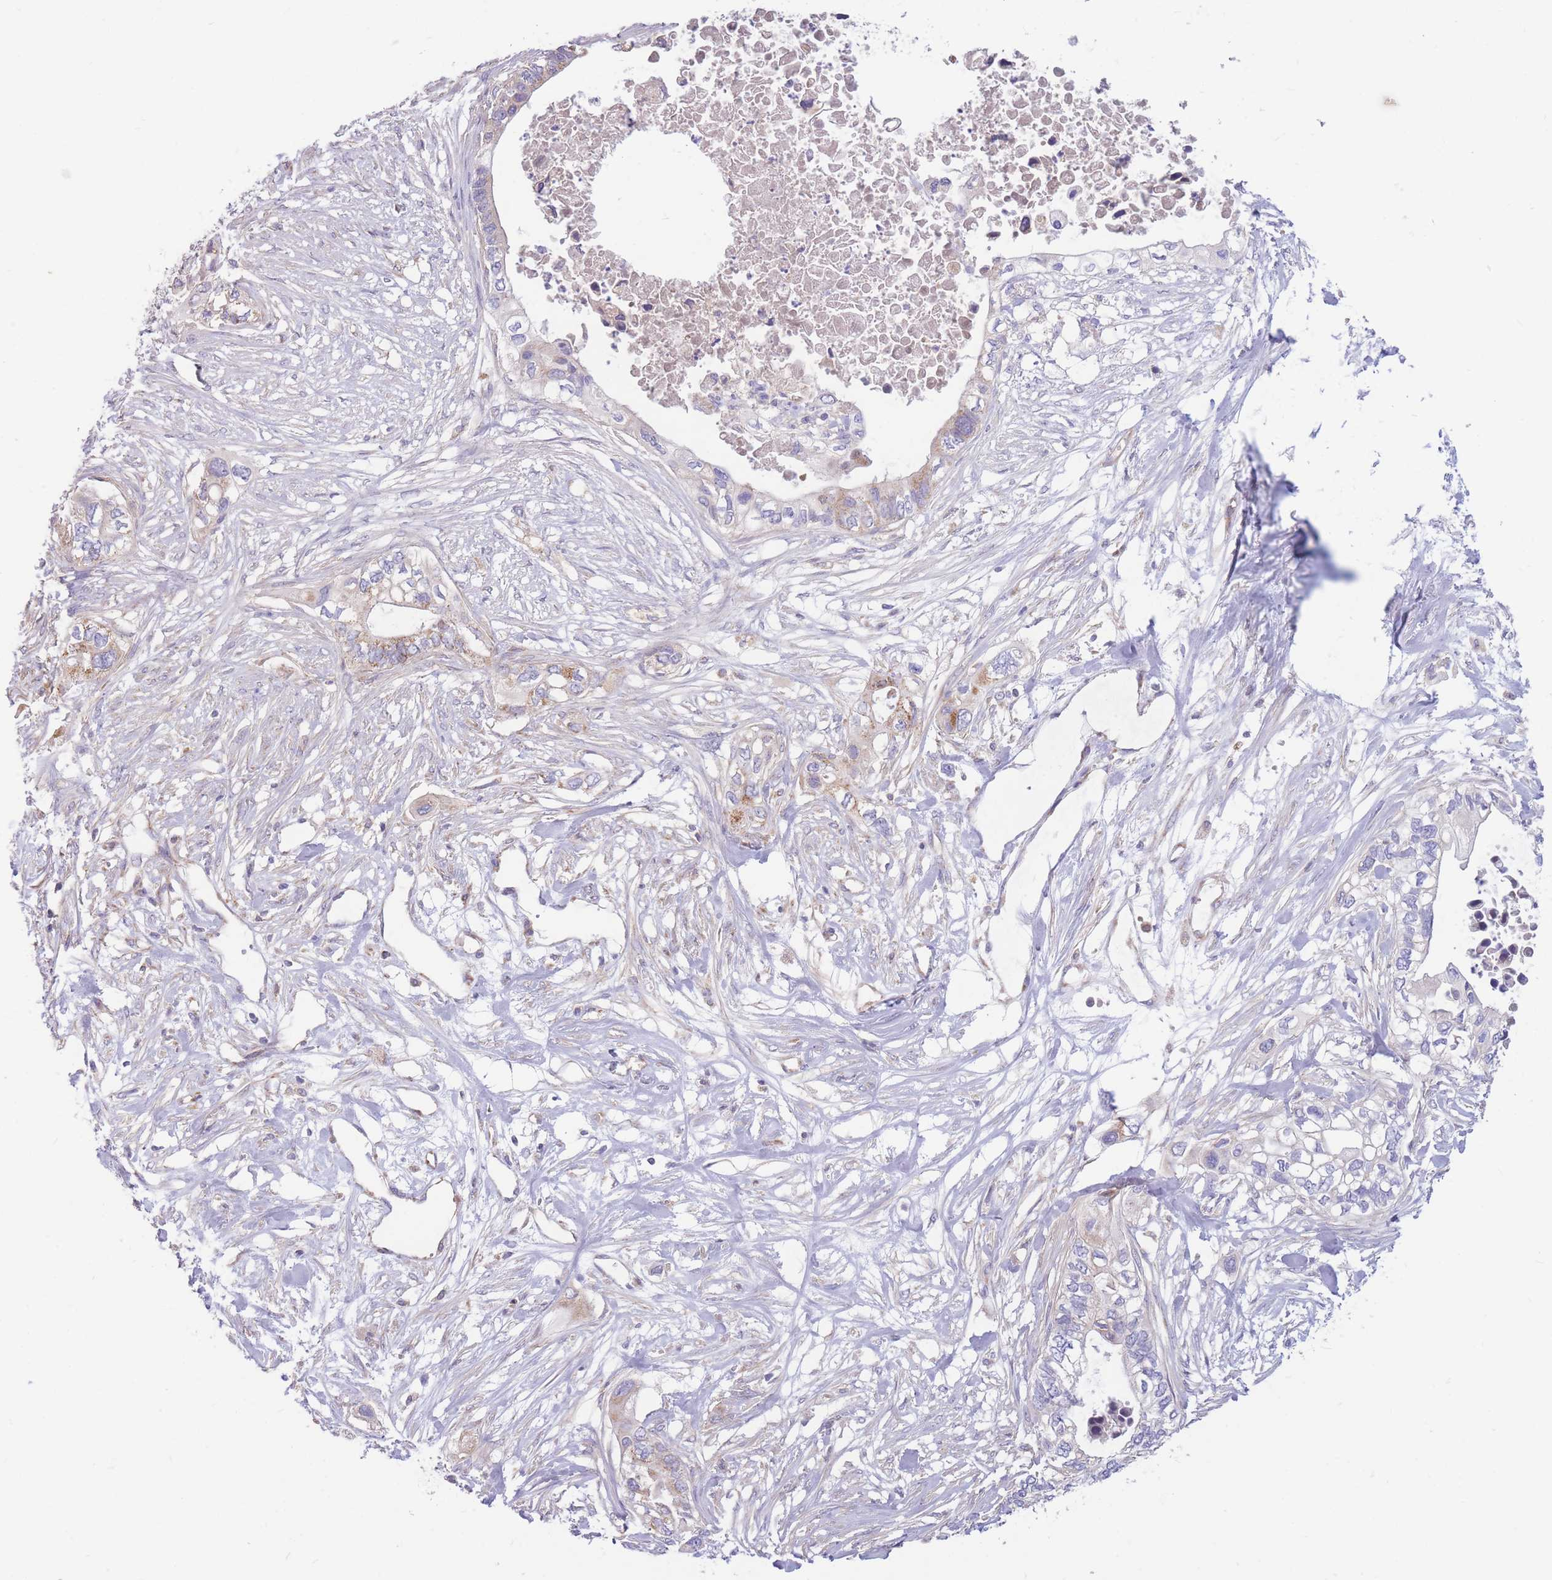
{"staining": {"intensity": "negative", "quantity": "none", "location": "none"}, "tissue": "pancreatic cancer", "cell_type": "Tumor cells", "image_type": "cancer", "snomed": [{"axis": "morphology", "description": "Adenocarcinoma, NOS"}, {"axis": "topography", "description": "Pancreas"}], "caption": "IHC of human adenocarcinoma (pancreatic) shows no expression in tumor cells.", "gene": "MRPS9", "patient": {"sex": "female", "age": 63}}